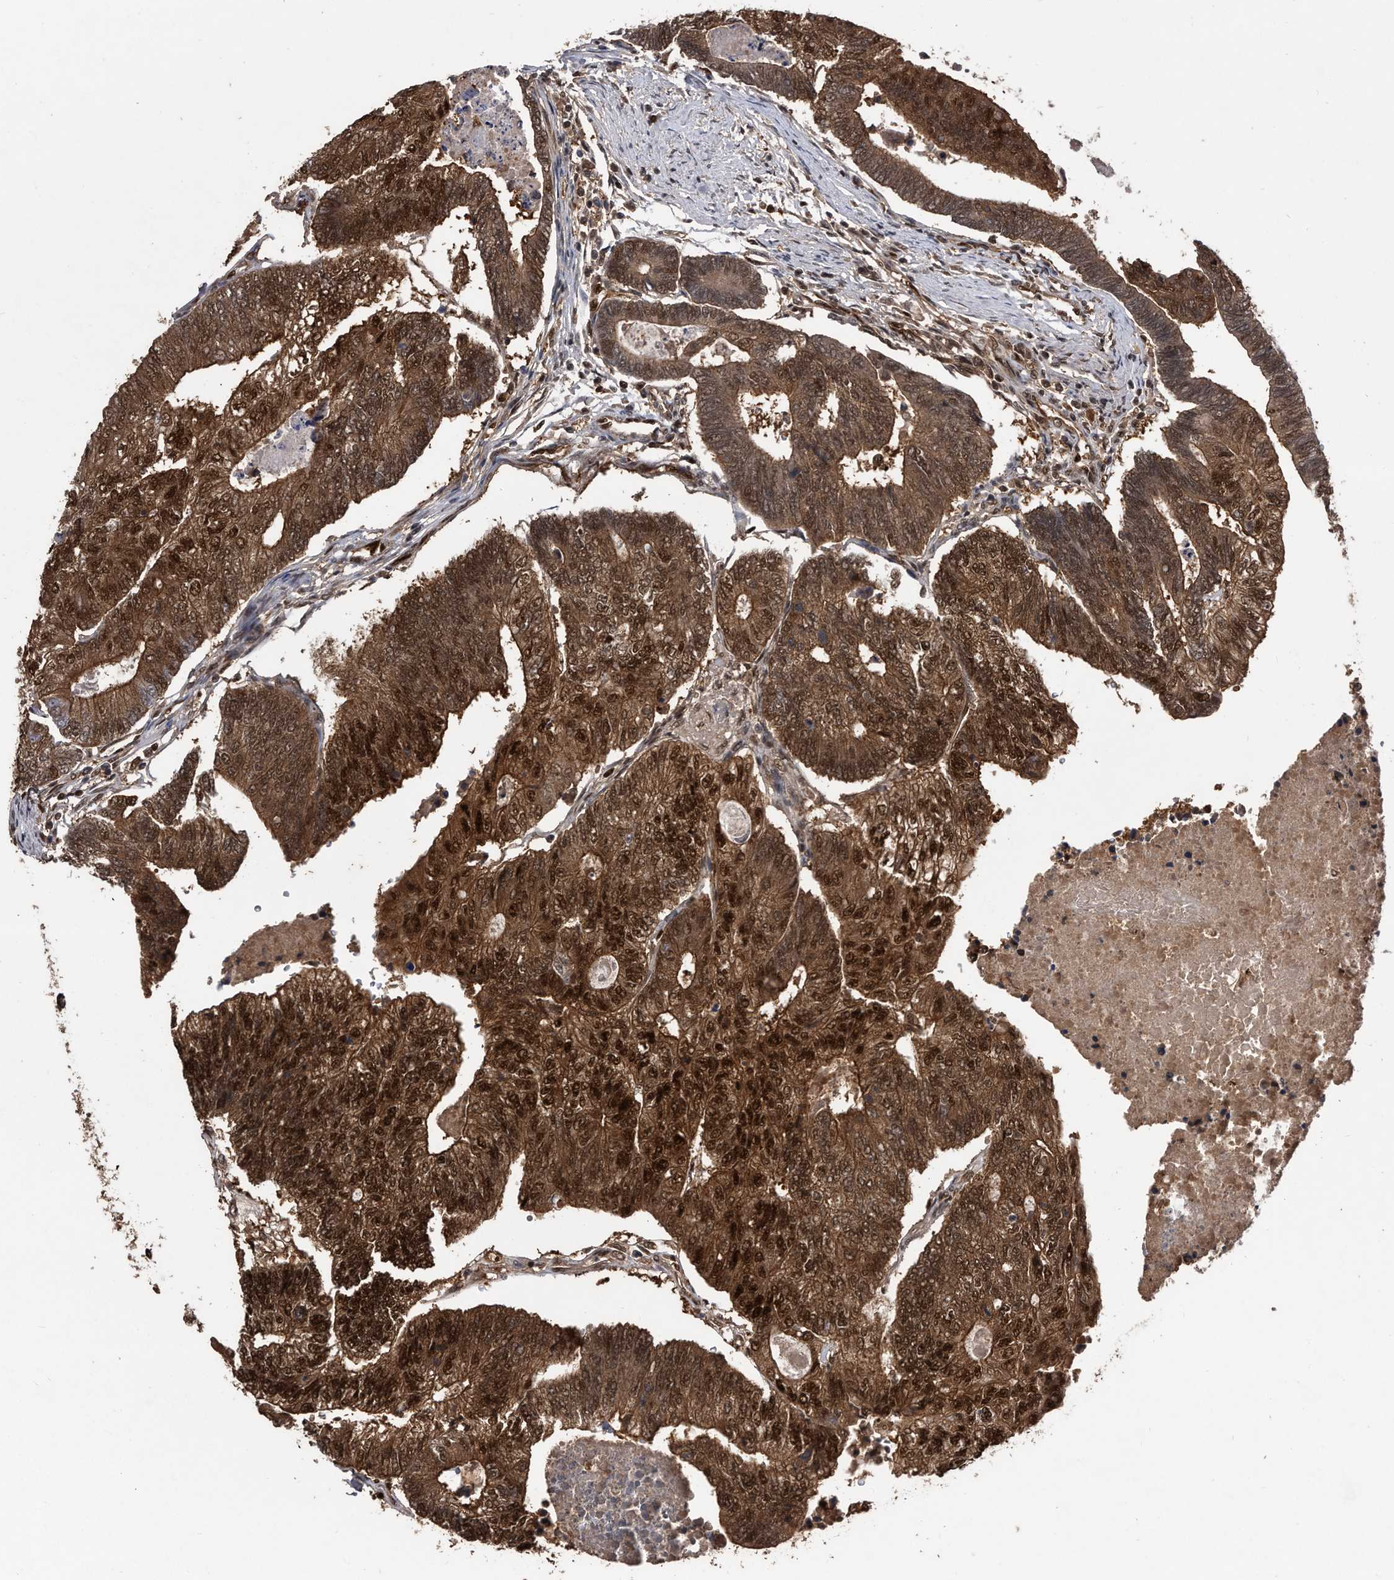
{"staining": {"intensity": "strong", "quantity": ">75%", "location": "cytoplasmic/membranous,nuclear"}, "tissue": "colorectal cancer", "cell_type": "Tumor cells", "image_type": "cancer", "snomed": [{"axis": "morphology", "description": "Adenocarcinoma, NOS"}, {"axis": "topography", "description": "Colon"}], "caption": "The photomicrograph shows immunohistochemical staining of colorectal cancer (adenocarcinoma). There is strong cytoplasmic/membranous and nuclear expression is identified in approximately >75% of tumor cells.", "gene": "RAD23B", "patient": {"sex": "female", "age": 67}}